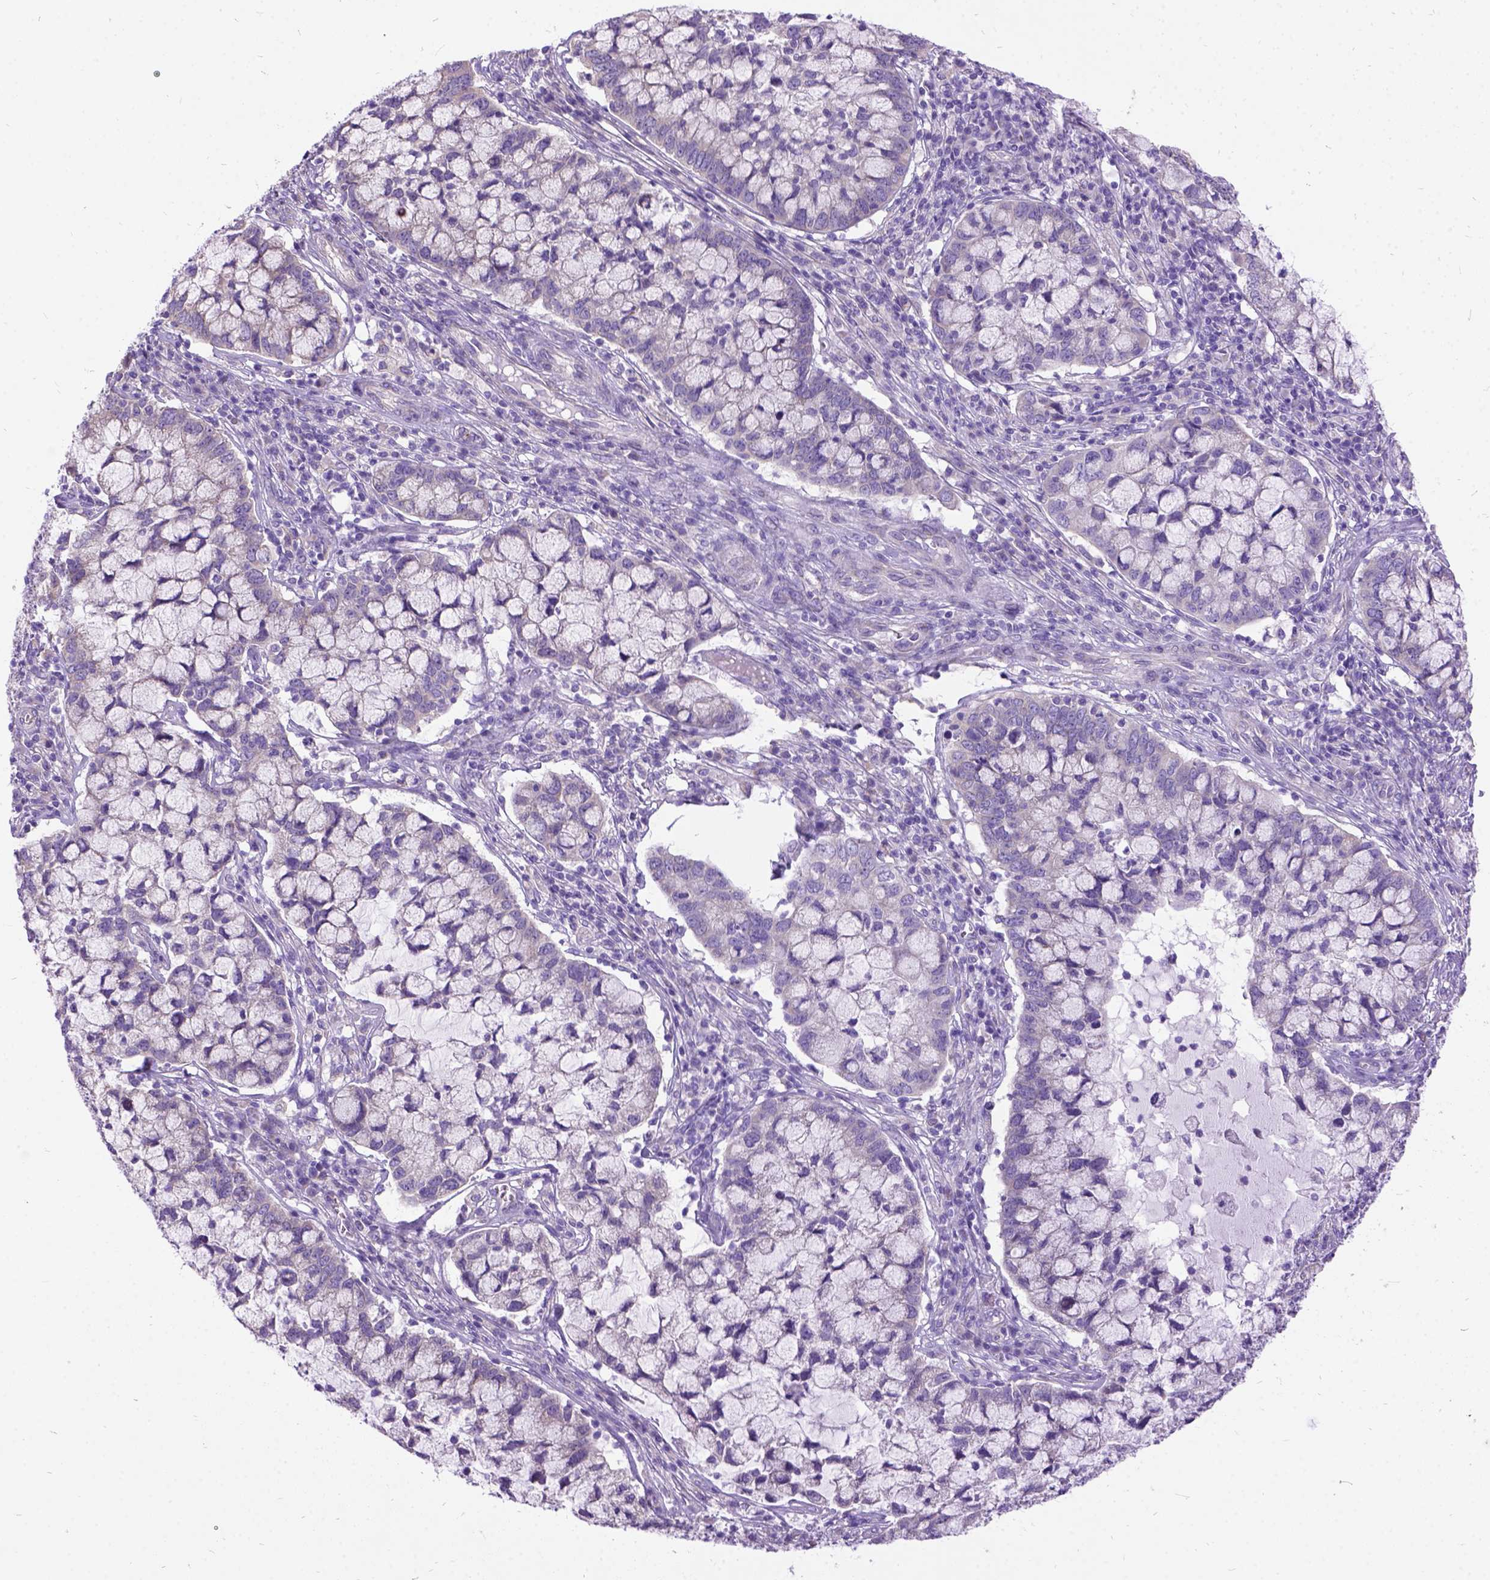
{"staining": {"intensity": "negative", "quantity": "none", "location": "none"}, "tissue": "cervical cancer", "cell_type": "Tumor cells", "image_type": "cancer", "snomed": [{"axis": "morphology", "description": "Adenocarcinoma, NOS"}, {"axis": "topography", "description": "Cervix"}], "caption": "Human cervical adenocarcinoma stained for a protein using immunohistochemistry (IHC) demonstrates no positivity in tumor cells.", "gene": "CFAP54", "patient": {"sex": "female", "age": 40}}